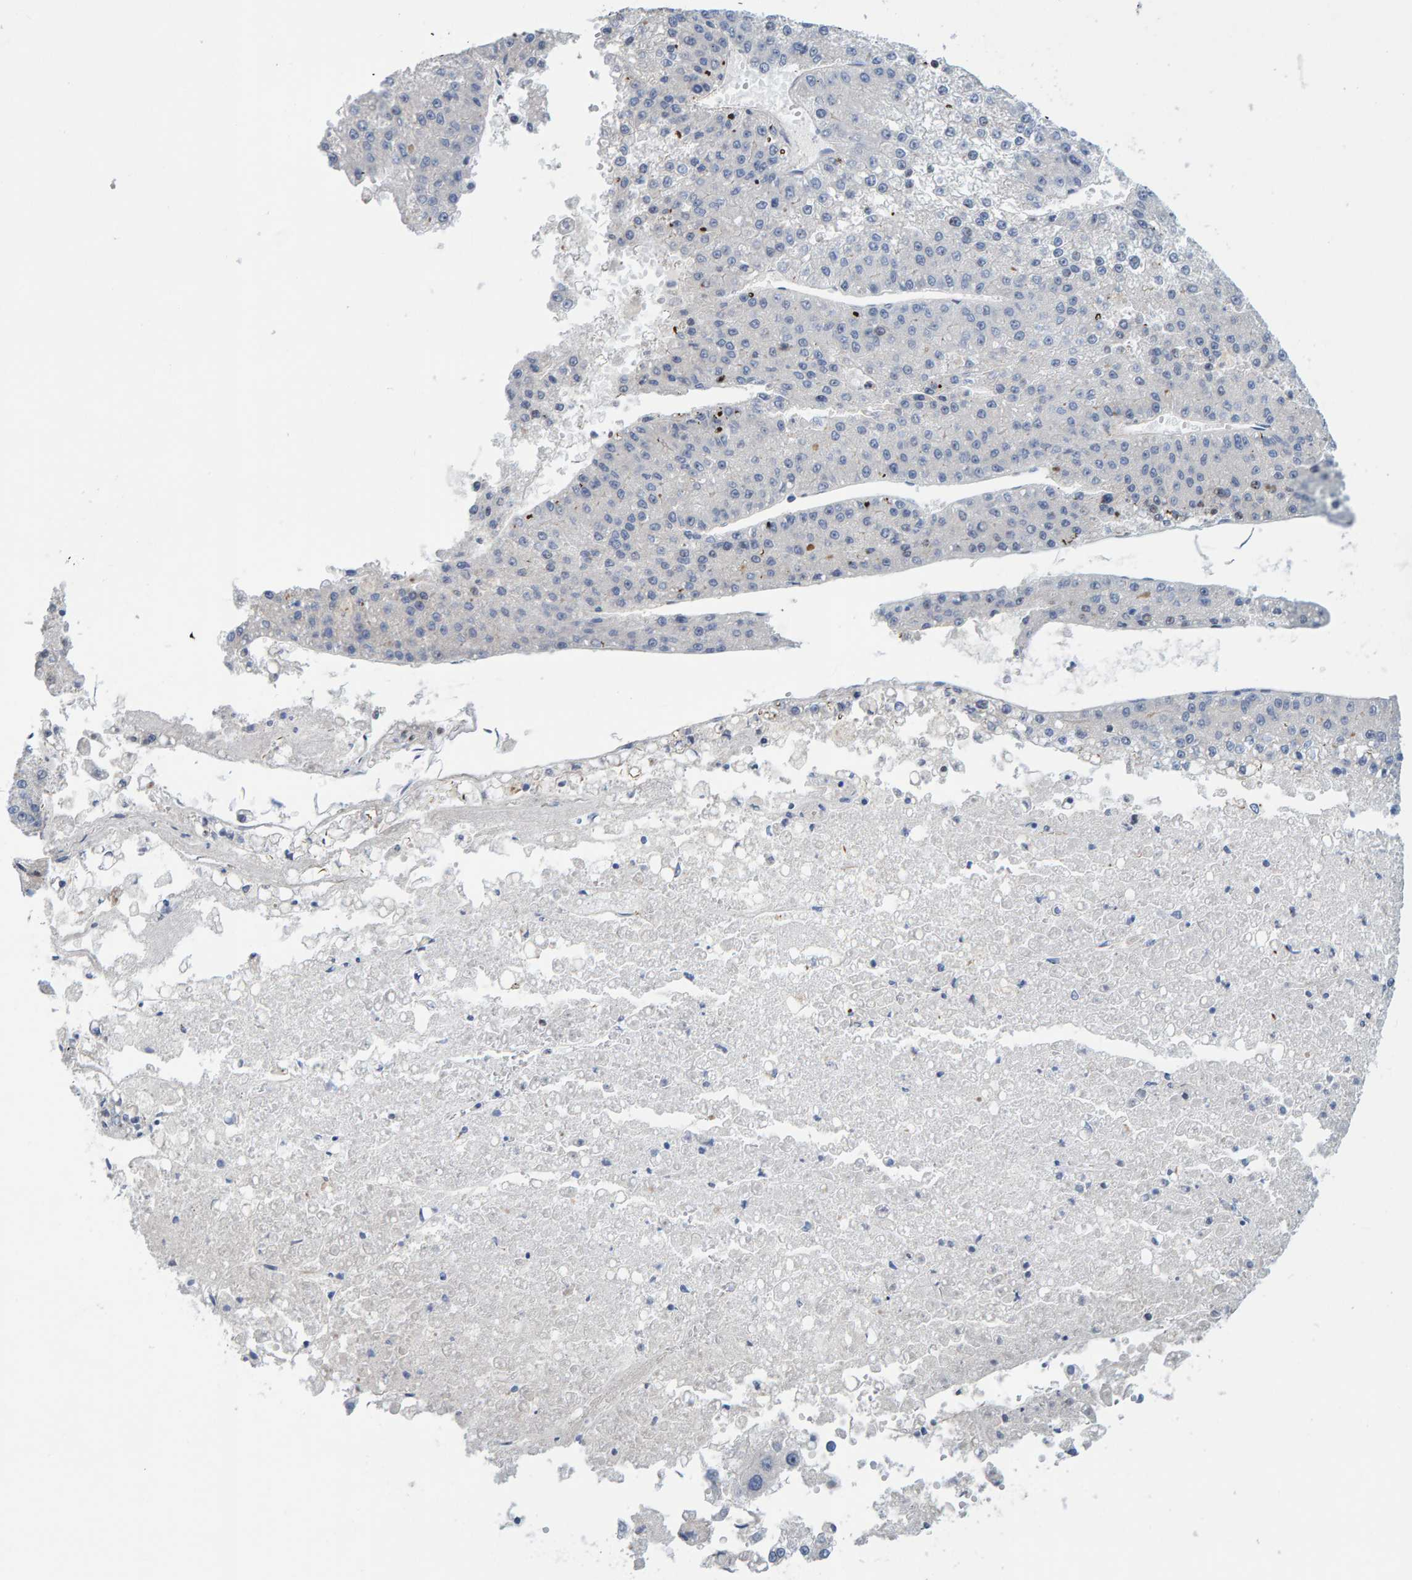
{"staining": {"intensity": "negative", "quantity": "none", "location": "none"}, "tissue": "liver cancer", "cell_type": "Tumor cells", "image_type": "cancer", "snomed": [{"axis": "morphology", "description": "Carcinoma, Hepatocellular, NOS"}, {"axis": "topography", "description": "Liver"}], "caption": "DAB (3,3'-diaminobenzidine) immunohistochemical staining of human liver cancer (hepatocellular carcinoma) demonstrates no significant expression in tumor cells.", "gene": "POLG2", "patient": {"sex": "female", "age": 73}}